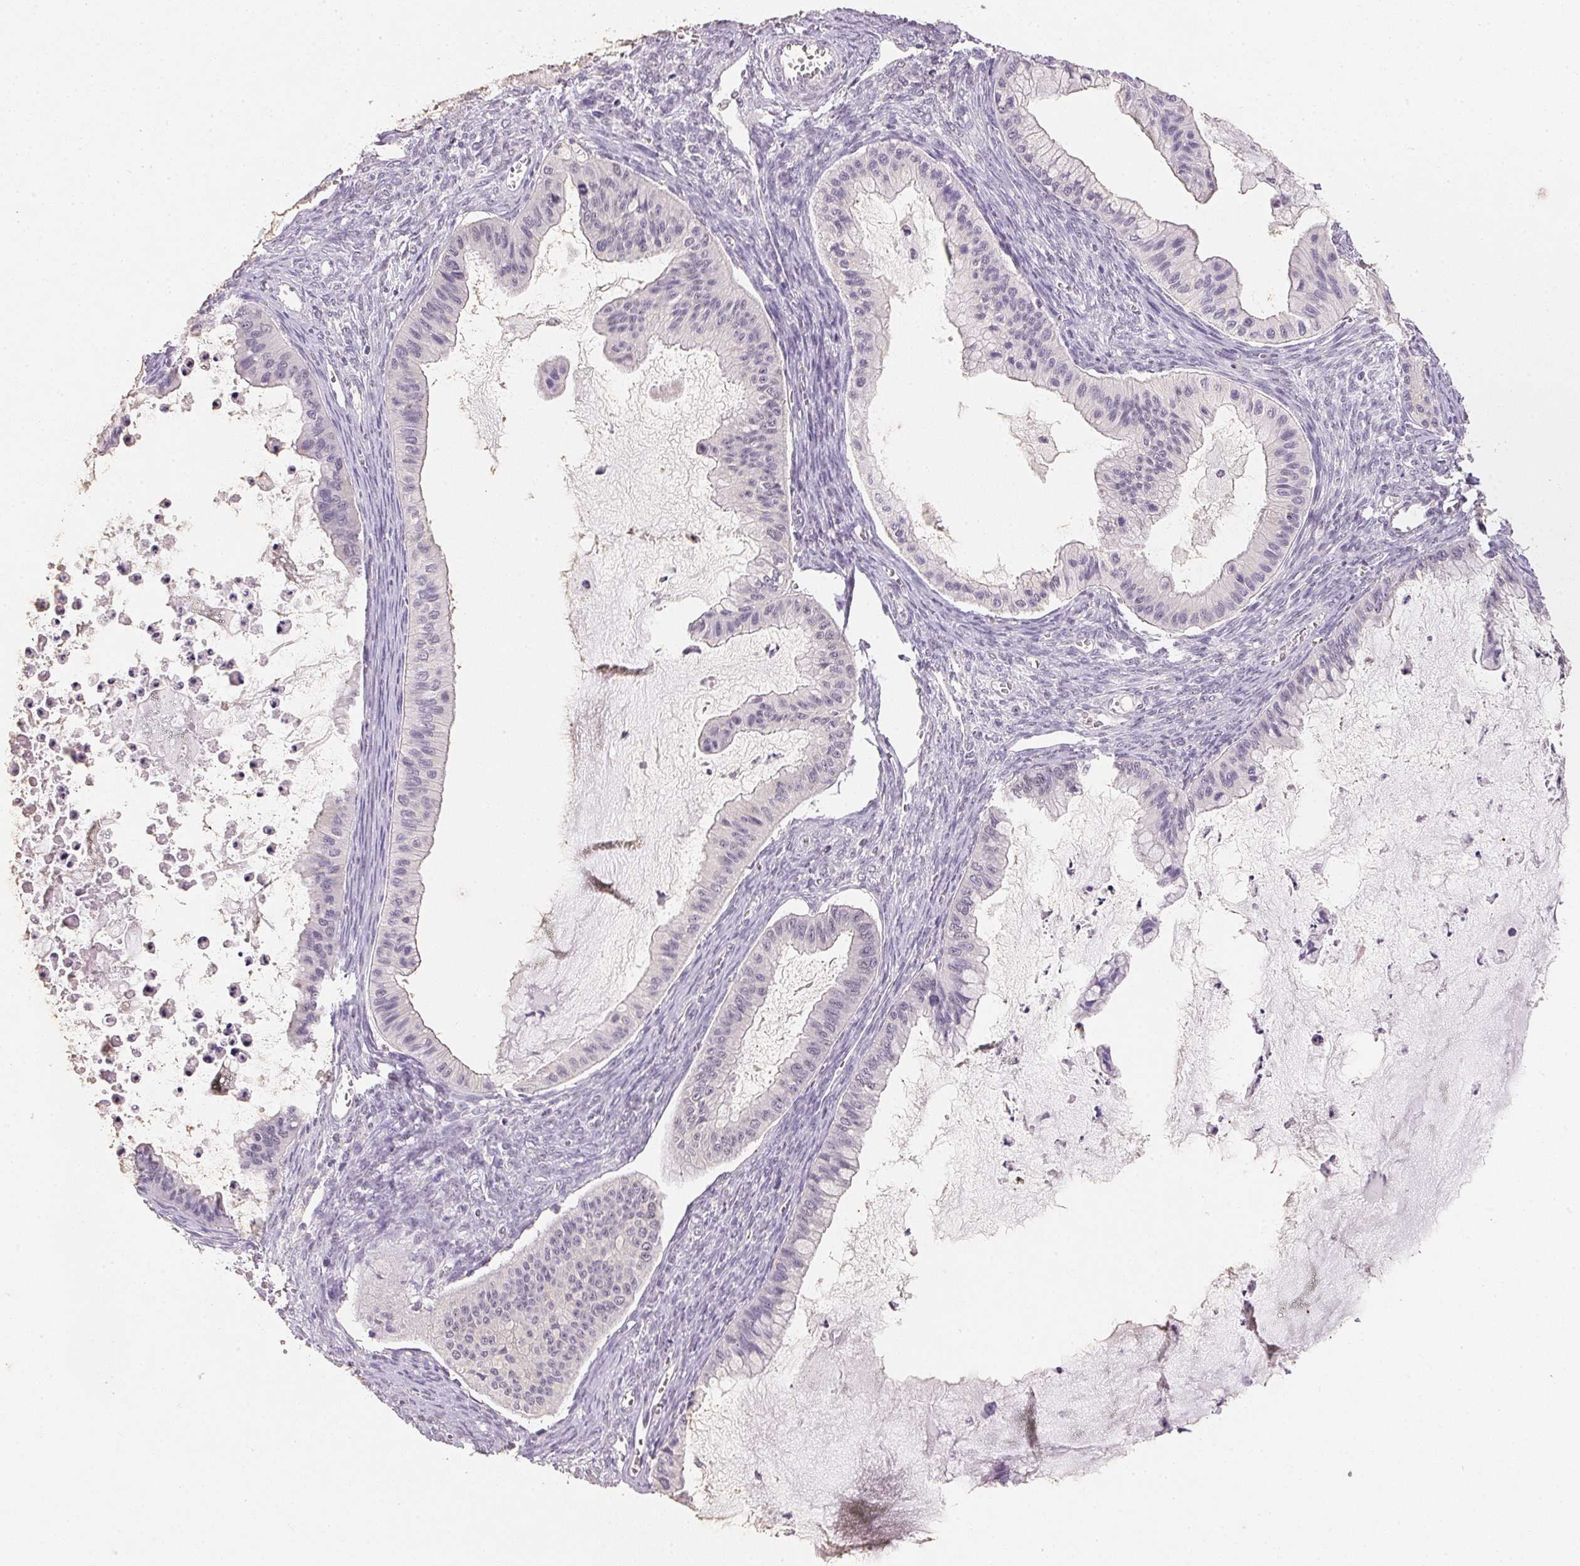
{"staining": {"intensity": "negative", "quantity": "none", "location": "none"}, "tissue": "ovarian cancer", "cell_type": "Tumor cells", "image_type": "cancer", "snomed": [{"axis": "morphology", "description": "Cystadenocarcinoma, mucinous, NOS"}, {"axis": "topography", "description": "Ovary"}], "caption": "Protein analysis of ovarian mucinous cystadenocarcinoma shows no significant expression in tumor cells. (DAB (3,3'-diaminobenzidine) immunohistochemistry, high magnification).", "gene": "POLR3G", "patient": {"sex": "female", "age": 72}}